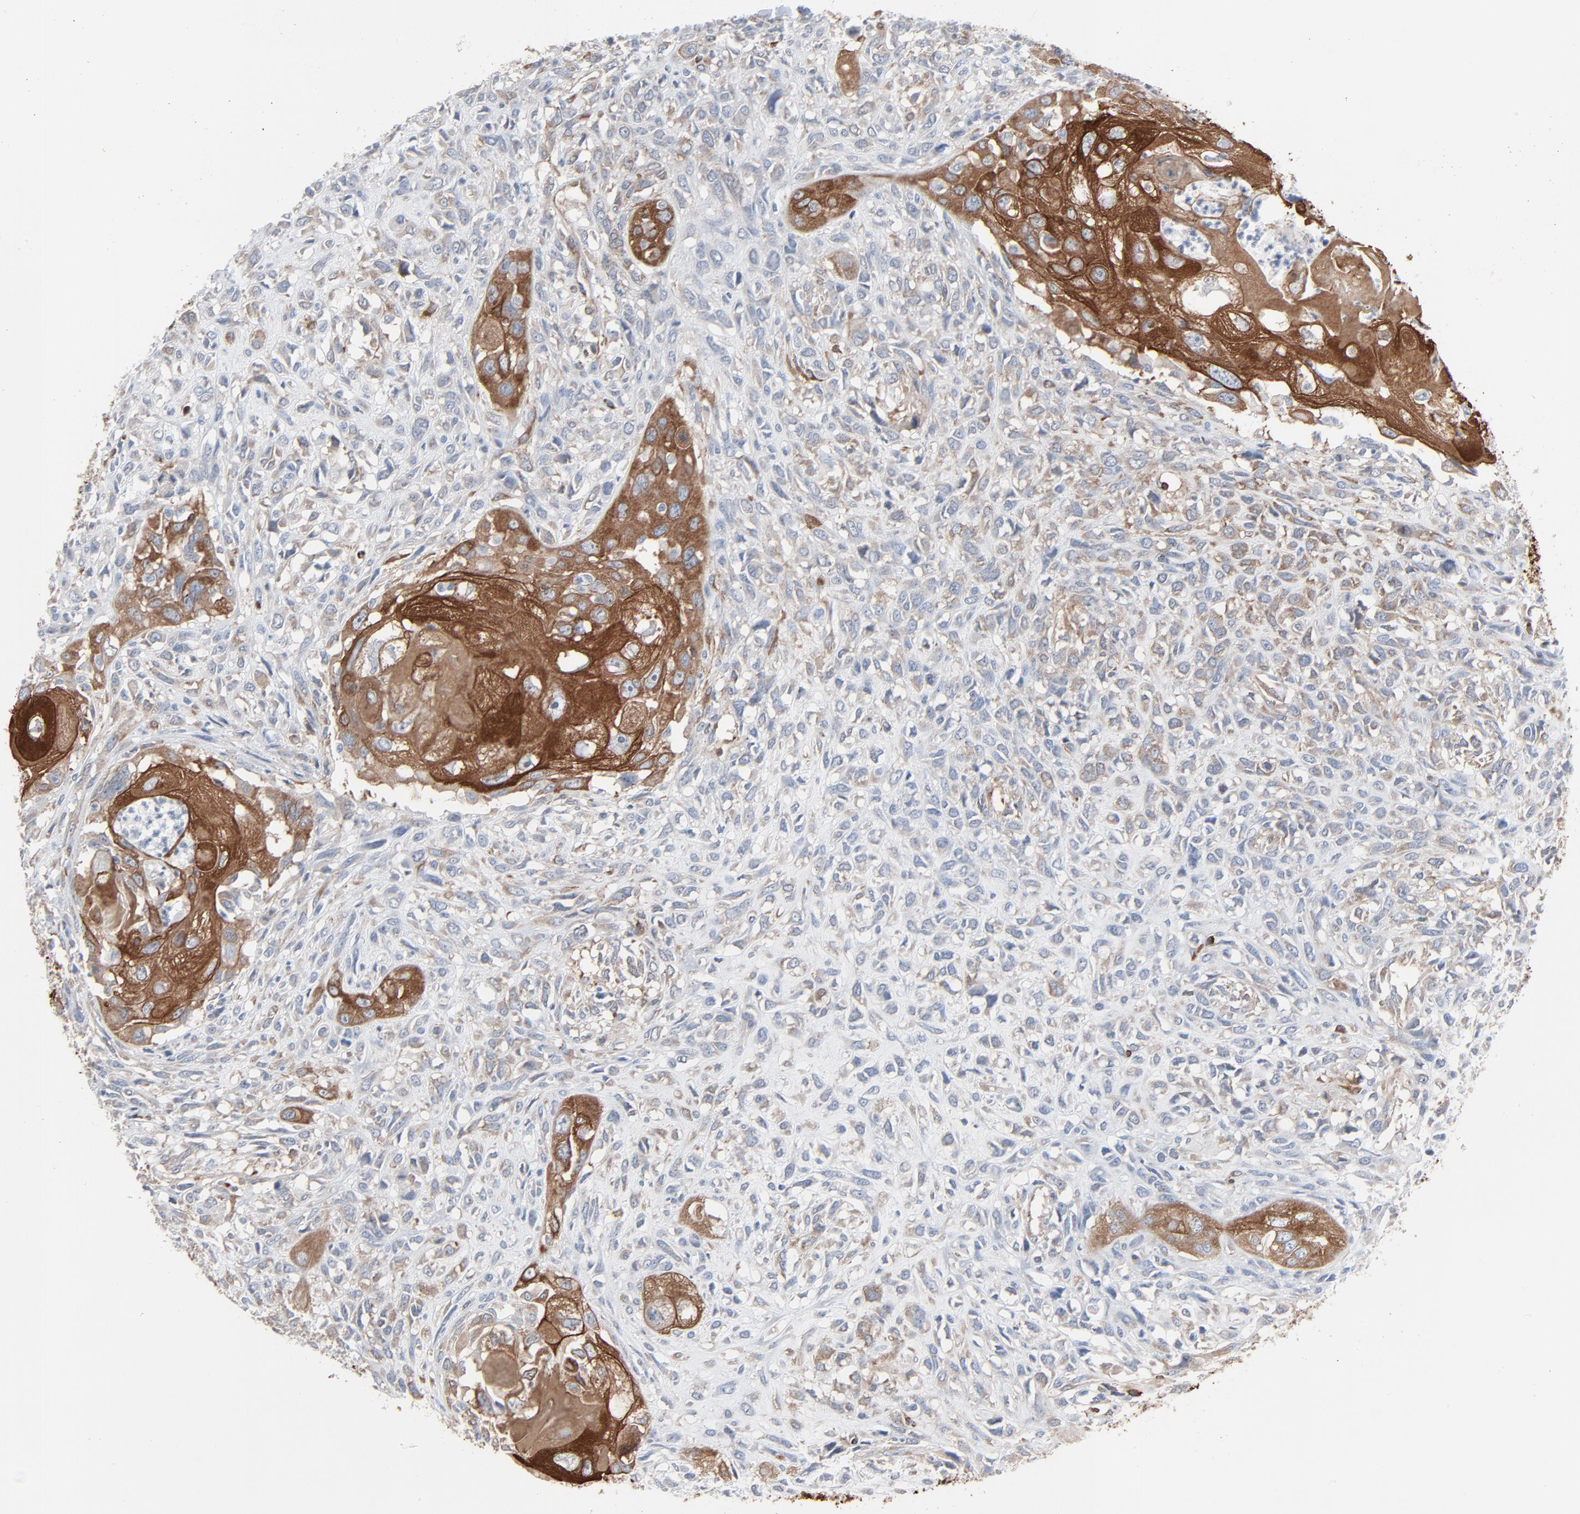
{"staining": {"intensity": "strong", "quantity": ">75%", "location": "cytoplasmic/membranous"}, "tissue": "head and neck cancer", "cell_type": "Tumor cells", "image_type": "cancer", "snomed": [{"axis": "morphology", "description": "Neoplasm, malignant, NOS"}, {"axis": "topography", "description": "Salivary gland"}, {"axis": "topography", "description": "Head-Neck"}], "caption": "Immunohistochemistry of head and neck cancer shows high levels of strong cytoplasmic/membranous expression in approximately >75% of tumor cells.", "gene": "OPTN", "patient": {"sex": "male", "age": 43}}